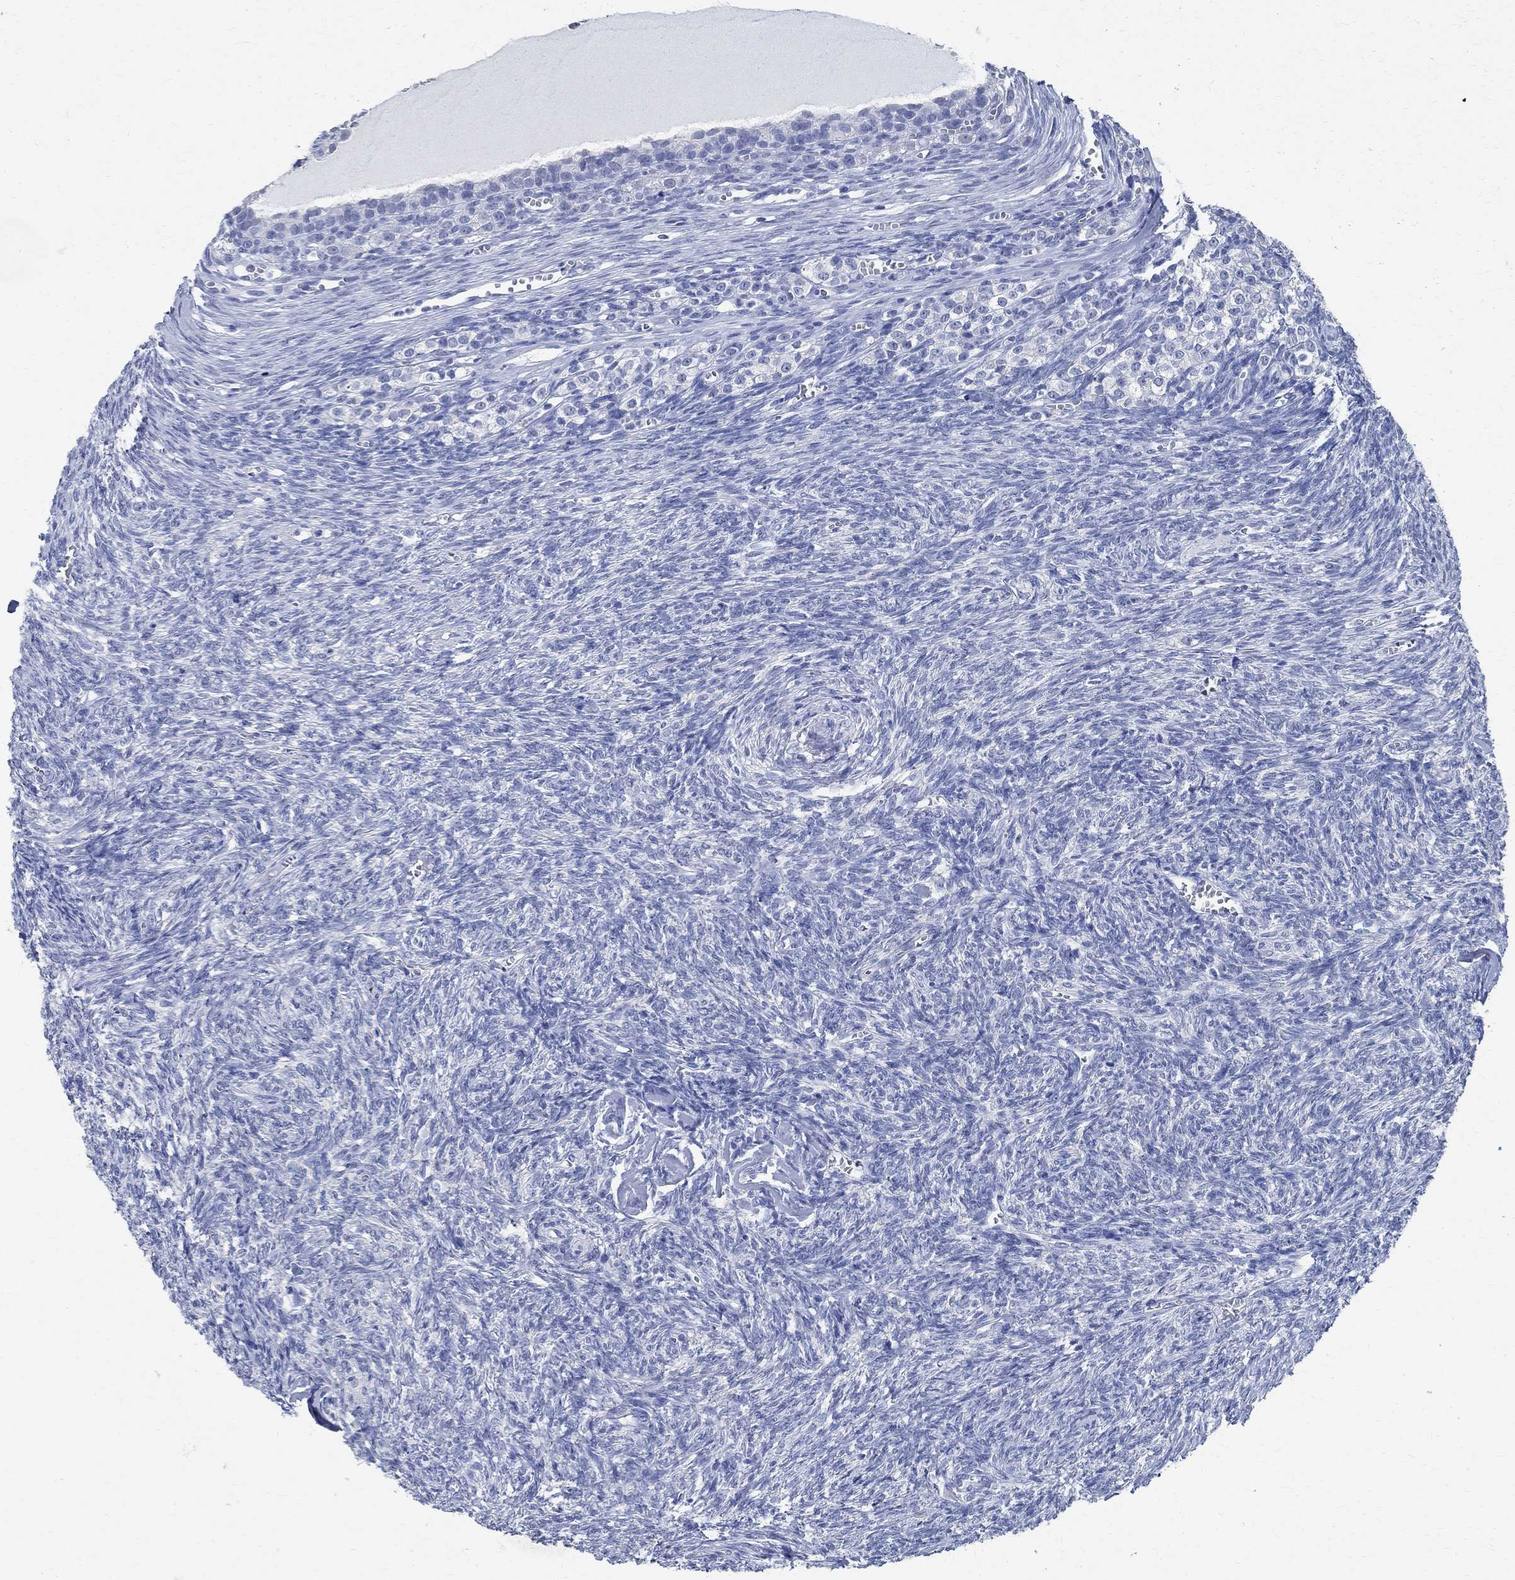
{"staining": {"intensity": "negative", "quantity": "none", "location": "none"}, "tissue": "ovary", "cell_type": "Follicle cells", "image_type": "normal", "snomed": [{"axis": "morphology", "description": "Normal tissue, NOS"}, {"axis": "topography", "description": "Ovary"}], "caption": "This is an immunohistochemistry (IHC) photomicrograph of normal ovary. There is no expression in follicle cells.", "gene": "TMEM221", "patient": {"sex": "female", "age": 43}}